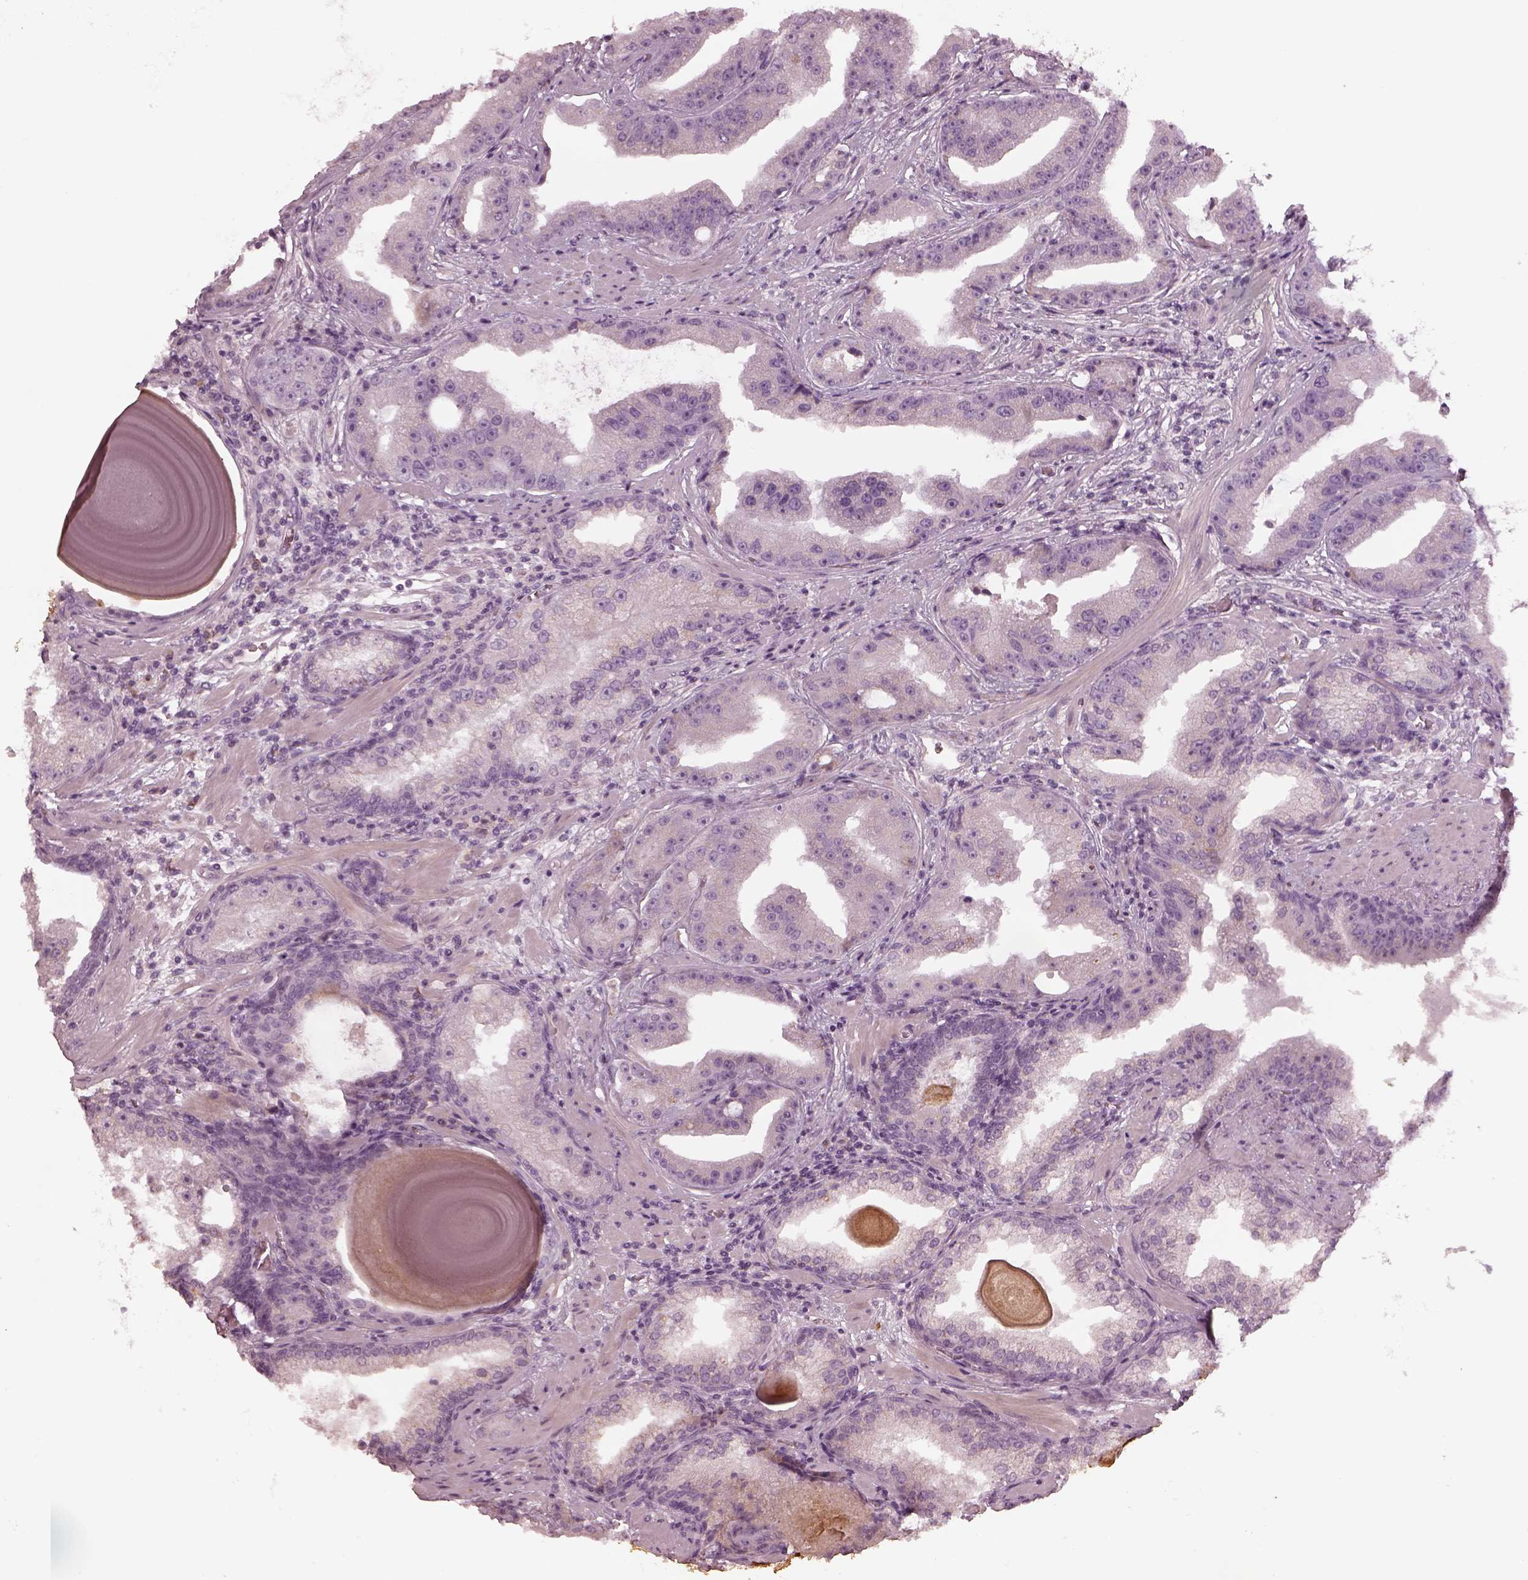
{"staining": {"intensity": "negative", "quantity": "none", "location": "none"}, "tissue": "prostate cancer", "cell_type": "Tumor cells", "image_type": "cancer", "snomed": [{"axis": "morphology", "description": "Adenocarcinoma, Low grade"}, {"axis": "topography", "description": "Prostate"}], "caption": "Tumor cells show no significant protein expression in prostate adenocarcinoma (low-grade).", "gene": "MIA", "patient": {"sex": "male", "age": 62}}